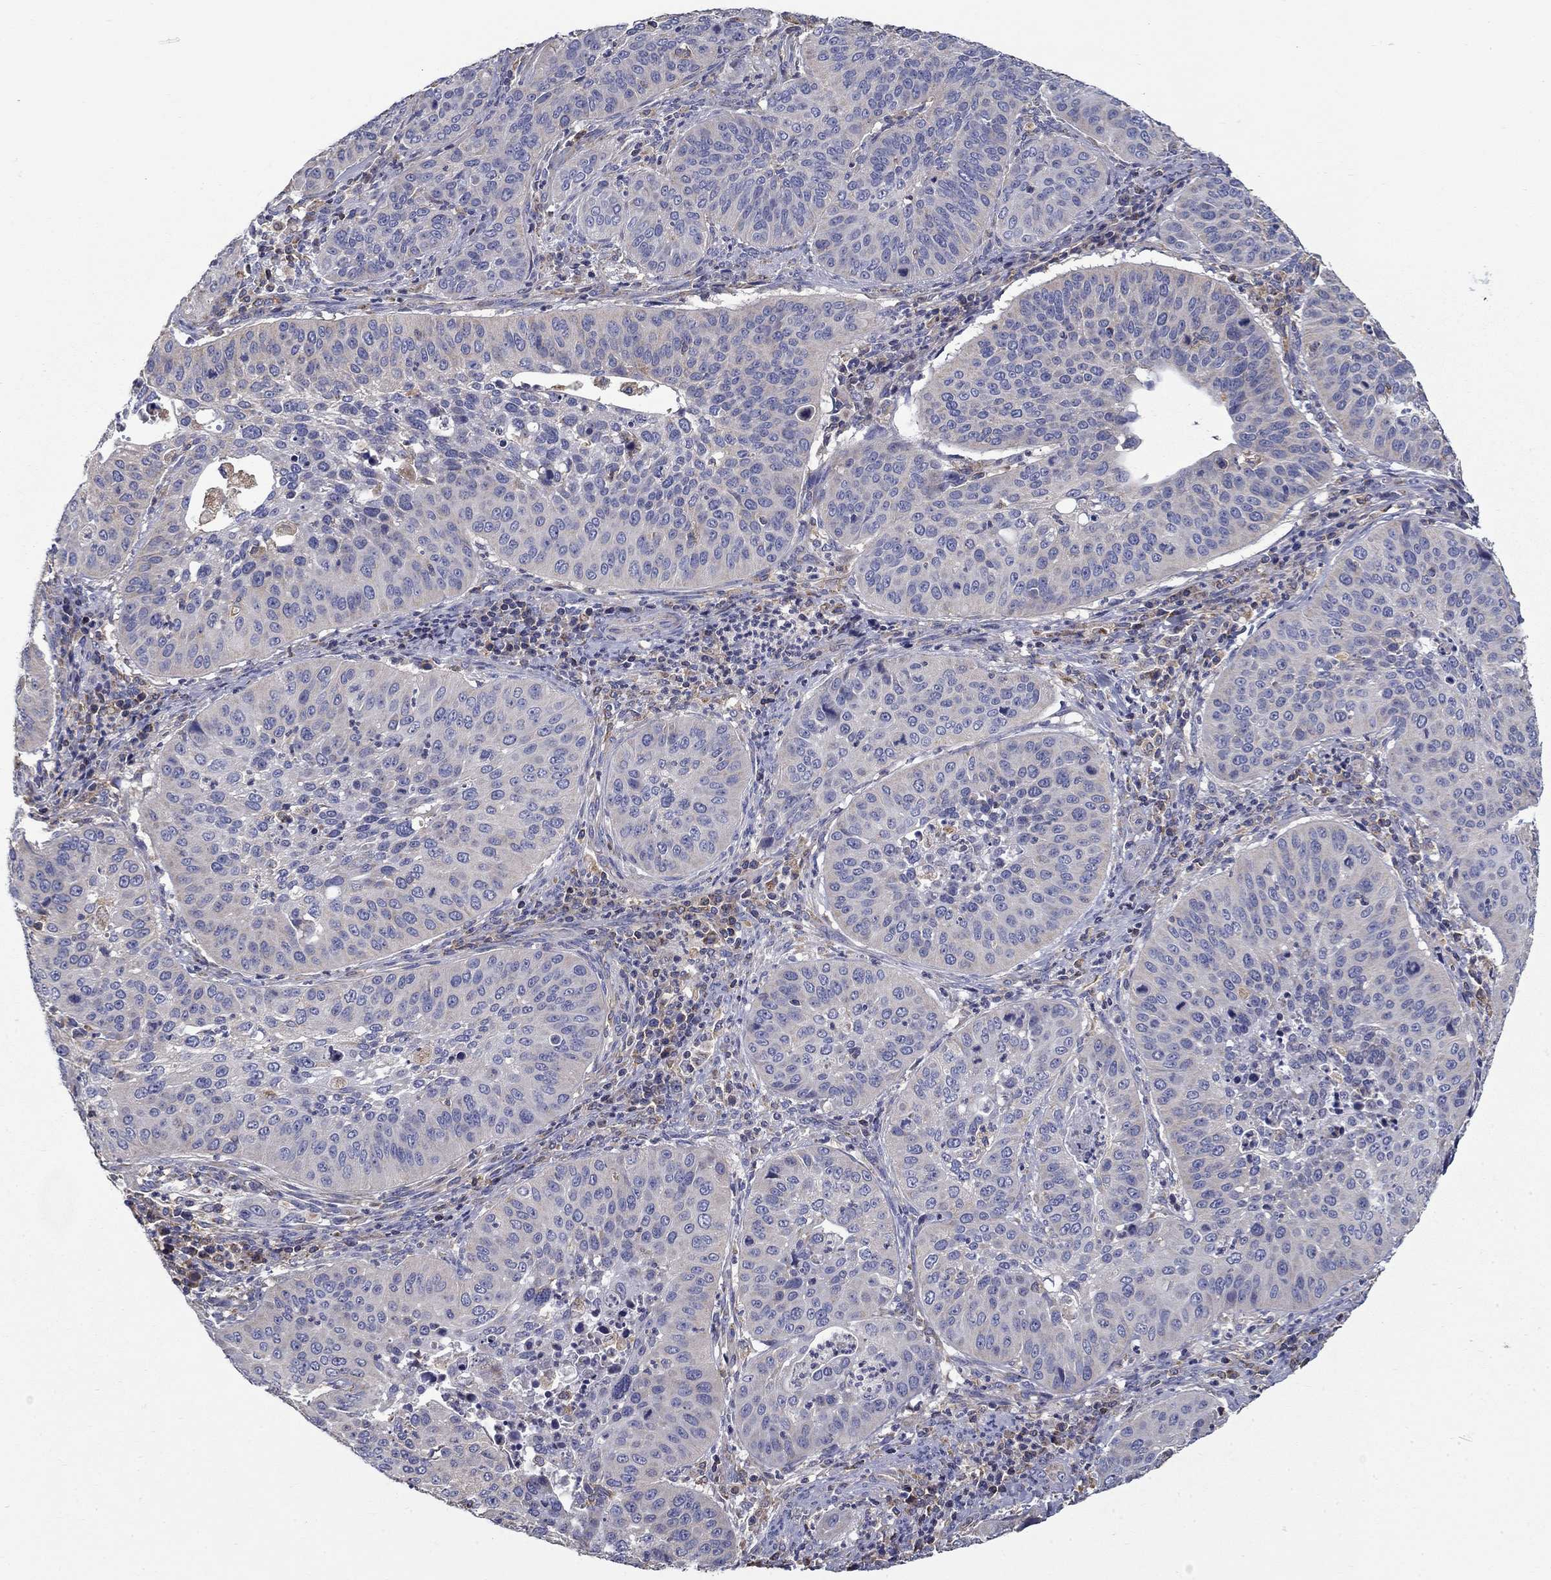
{"staining": {"intensity": "negative", "quantity": "none", "location": "none"}, "tissue": "cervical cancer", "cell_type": "Tumor cells", "image_type": "cancer", "snomed": [{"axis": "morphology", "description": "Normal tissue, NOS"}, {"axis": "morphology", "description": "Squamous cell carcinoma, NOS"}, {"axis": "topography", "description": "Cervix"}], "caption": "Immunohistochemistry (IHC) micrograph of neoplastic tissue: cervical cancer (squamous cell carcinoma) stained with DAB exhibits no significant protein expression in tumor cells. The staining was performed using DAB to visualize the protein expression in brown, while the nuclei were stained in blue with hematoxylin (Magnification: 20x).", "gene": "NME5", "patient": {"sex": "female", "age": 39}}